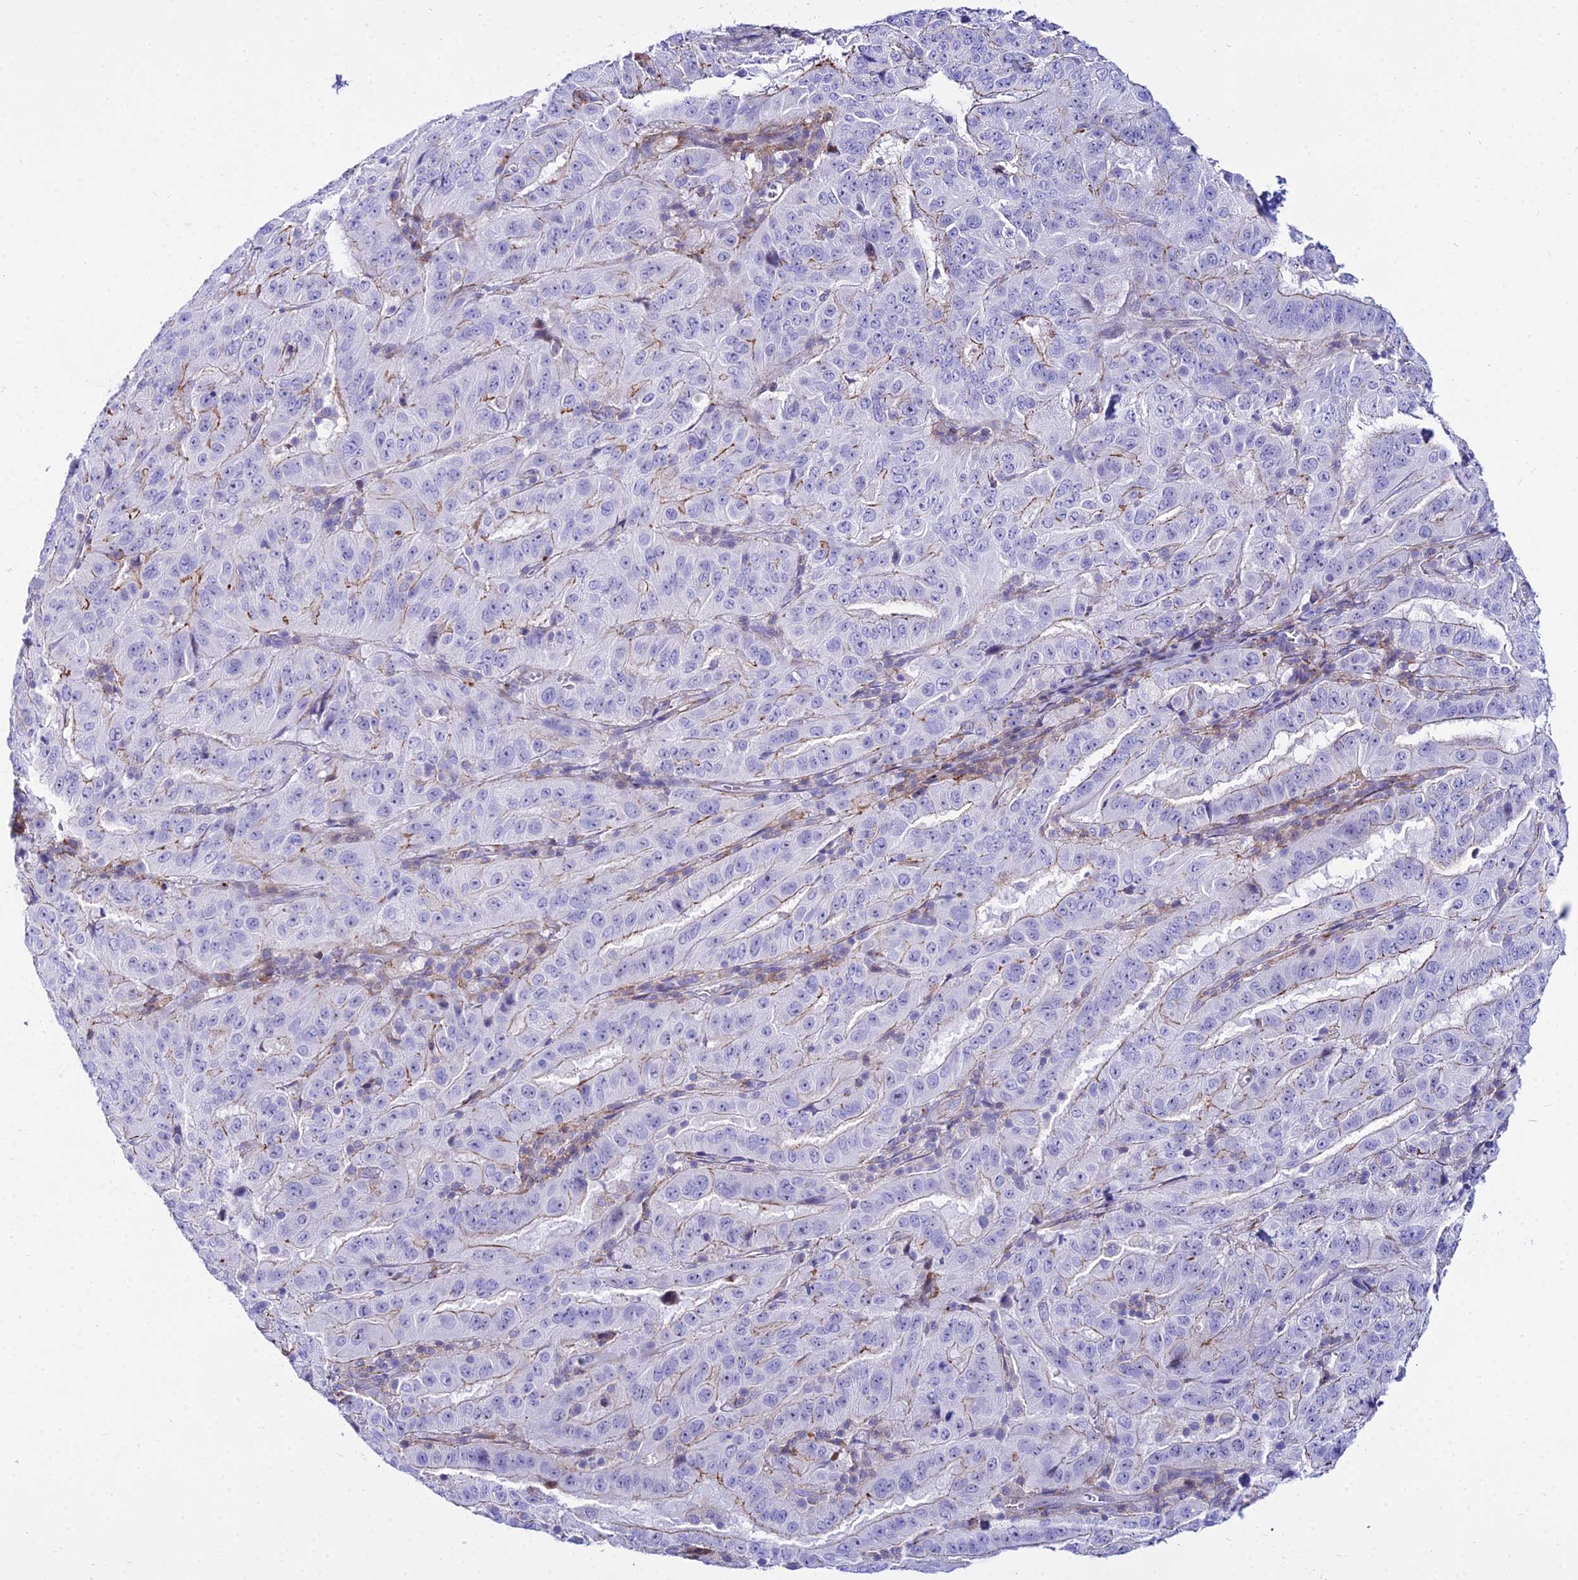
{"staining": {"intensity": "moderate", "quantity": "<25%", "location": "cytoplasmic/membranous"}, "tissue": "pancreatic cancer", "cell_type": "Tumor cells", "image_type": "cancer", "snomed": [{"axis": "morphology", "description": "Adenocarcinoma, NOS"}, {"axis": "topography", "description": "Pancreas"}], "caption": "This photomicrograph demonstrates pancreatic cancer (adenocarcinoma) stained with IHC to label a protein in brown. The cytoplasmic/membranous of tumor cells show moderate positivity for the protein. Nuclei are counter-stained blue.", "gene": "DLX1", "patient": {"sex": "male", "age": 63}}